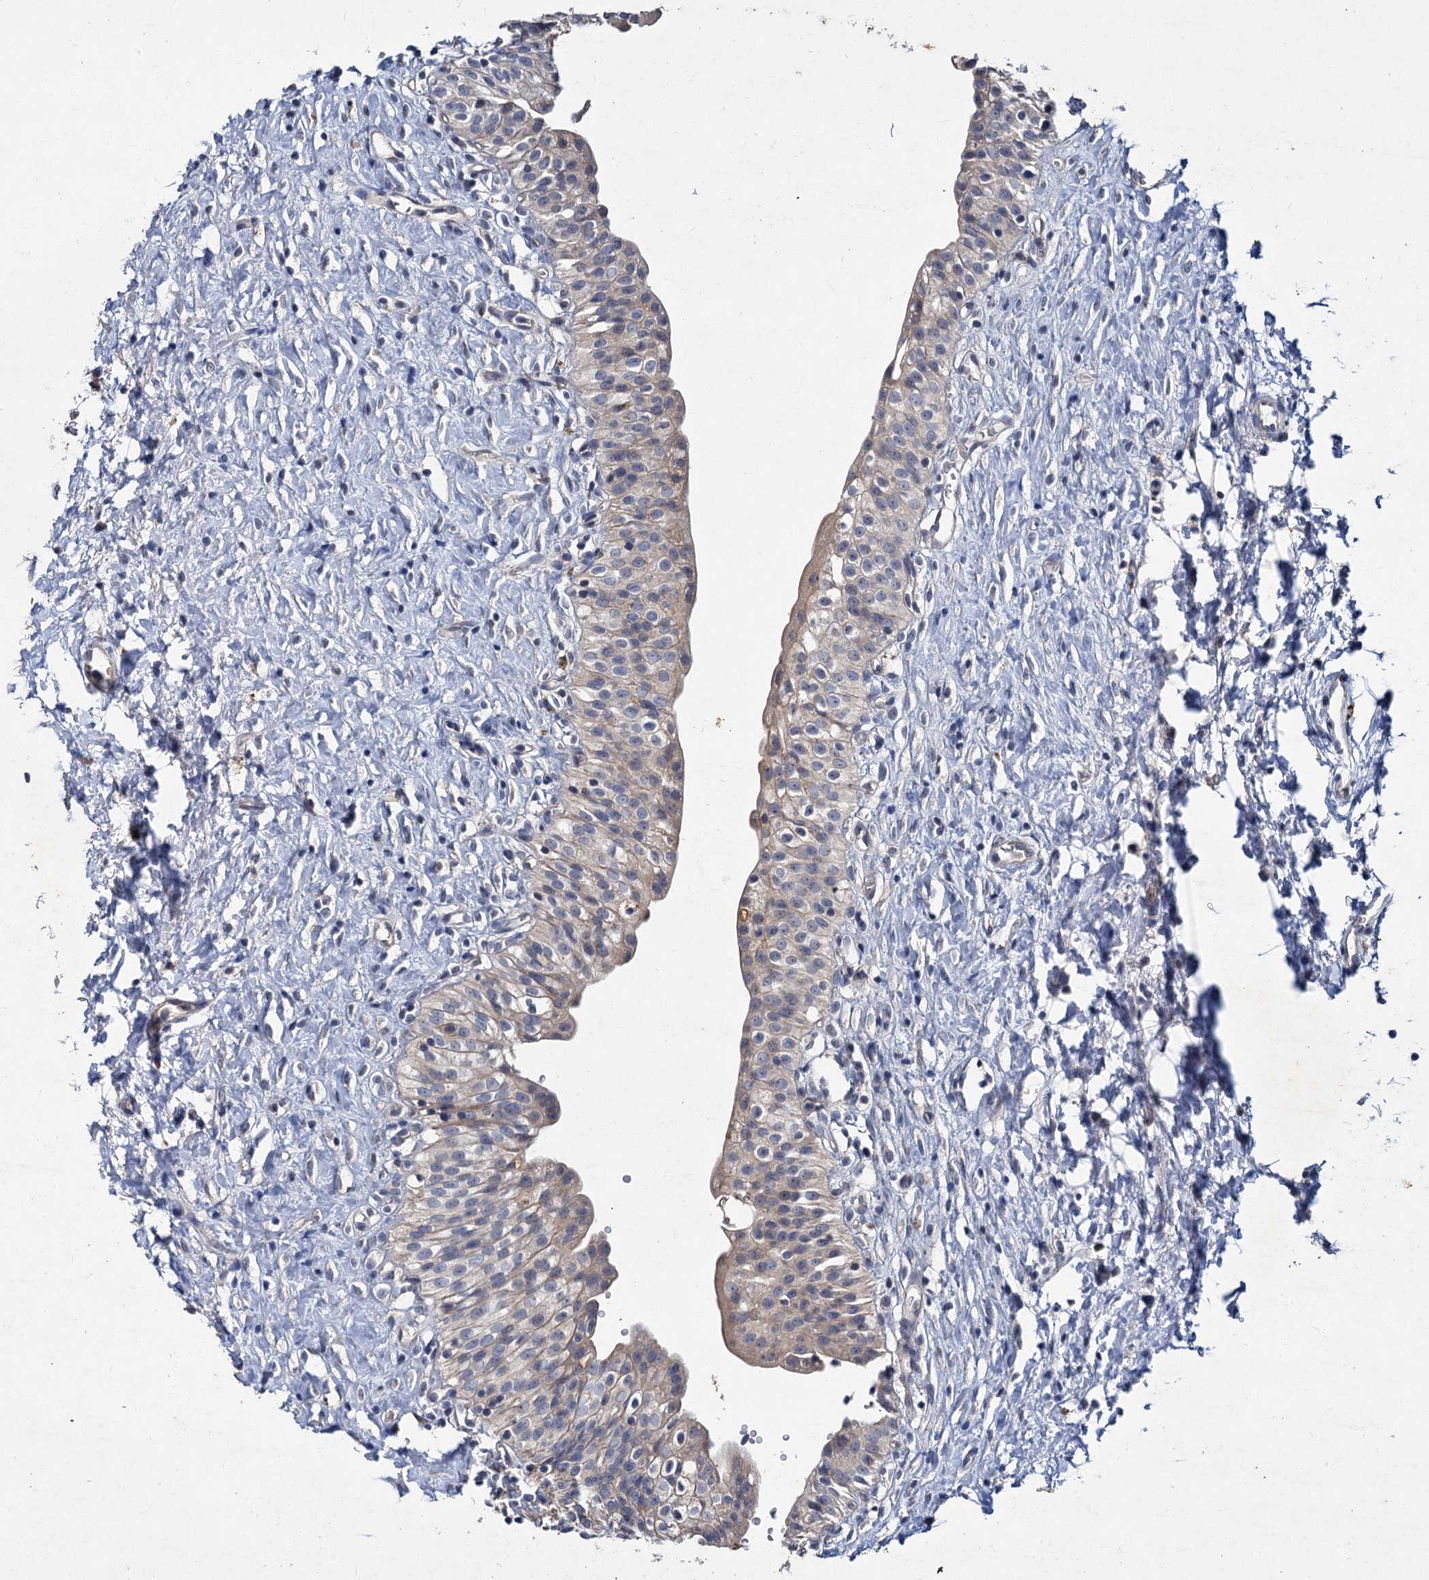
{"staining": {"intensity": "weak", "quantity": "25%-75%", "location": "cytoplasmic/membranous"}, "tissue": "urinary bladder", "cell_type": "Urothelial cells", "image_type": "normal", "snomed": [{"axis": "morphology", "description": "Normal tissue, NOS"}, {"axis": "topography", "description": "Urinary bladder"}], "caption": "DAB immunohistochemical staining of unremarkable urinary bladder reveals weak cytoplasmic/membranous protein positivity in about 25%-75% of urothelial cells. (Brightfield microscopy of DAB IHC at high magnification).", "gene": "ATP9A", "patient": {"sex": "male", "age": 51}}